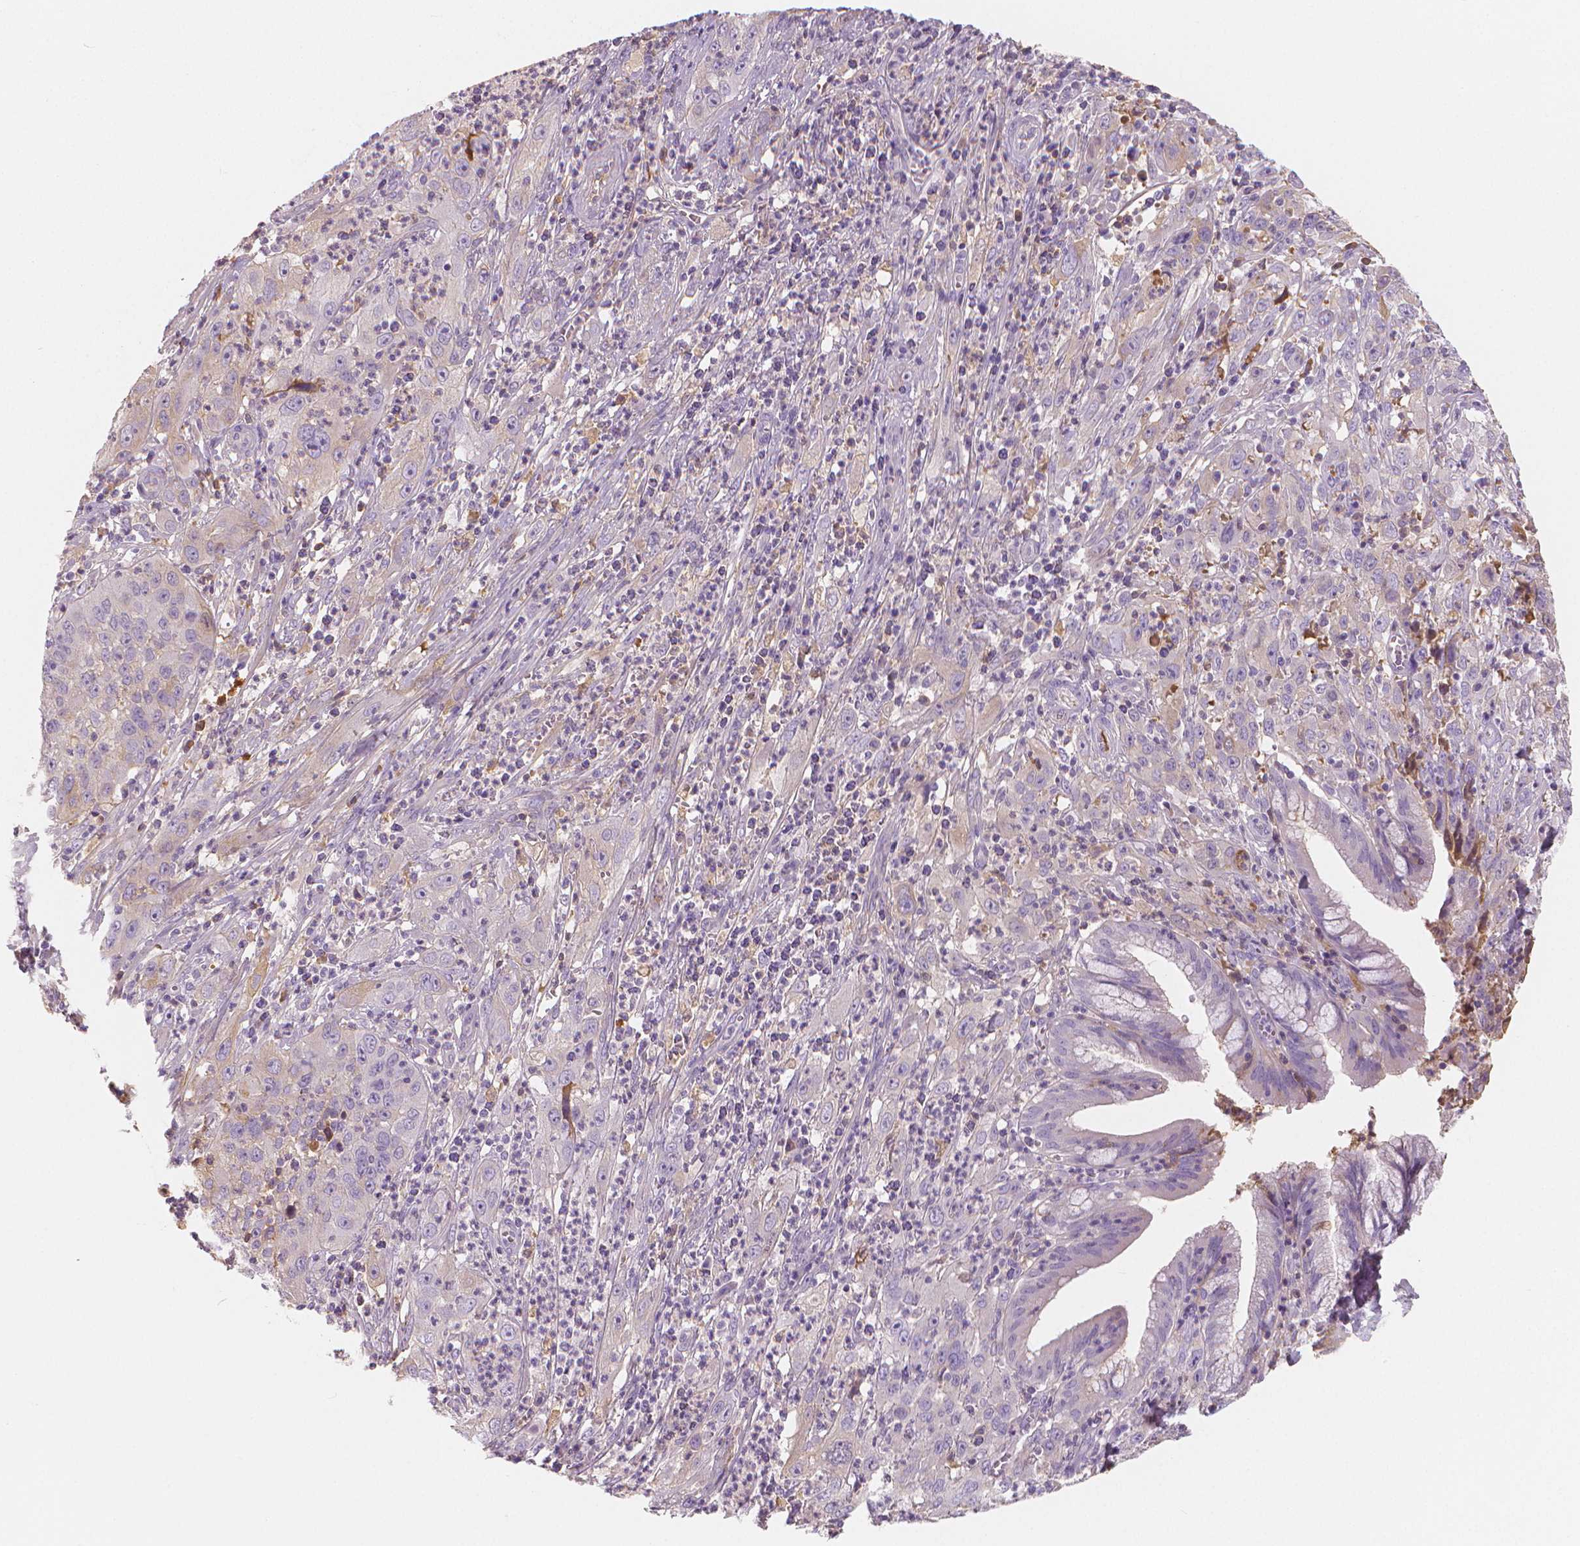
{"staining": {"intensity": "negative", "quantity": "none", "location": "none"}, "tissue": "cervical cancer", "cell_type": "Tumor cells", "image_type": "cancer", "snomed": [{"axis": "morphology", "description": "Squamous cell carcinoma, NOS"}, {"axis": "topography", "description": "Cervix"}], "caption": "Immunohistochemistry of human squamous cell carcinoma (cervical) displays no positivity in tumor cells.", "gene": "APOA4", "patient": {"sex": "female", "age": 32}}